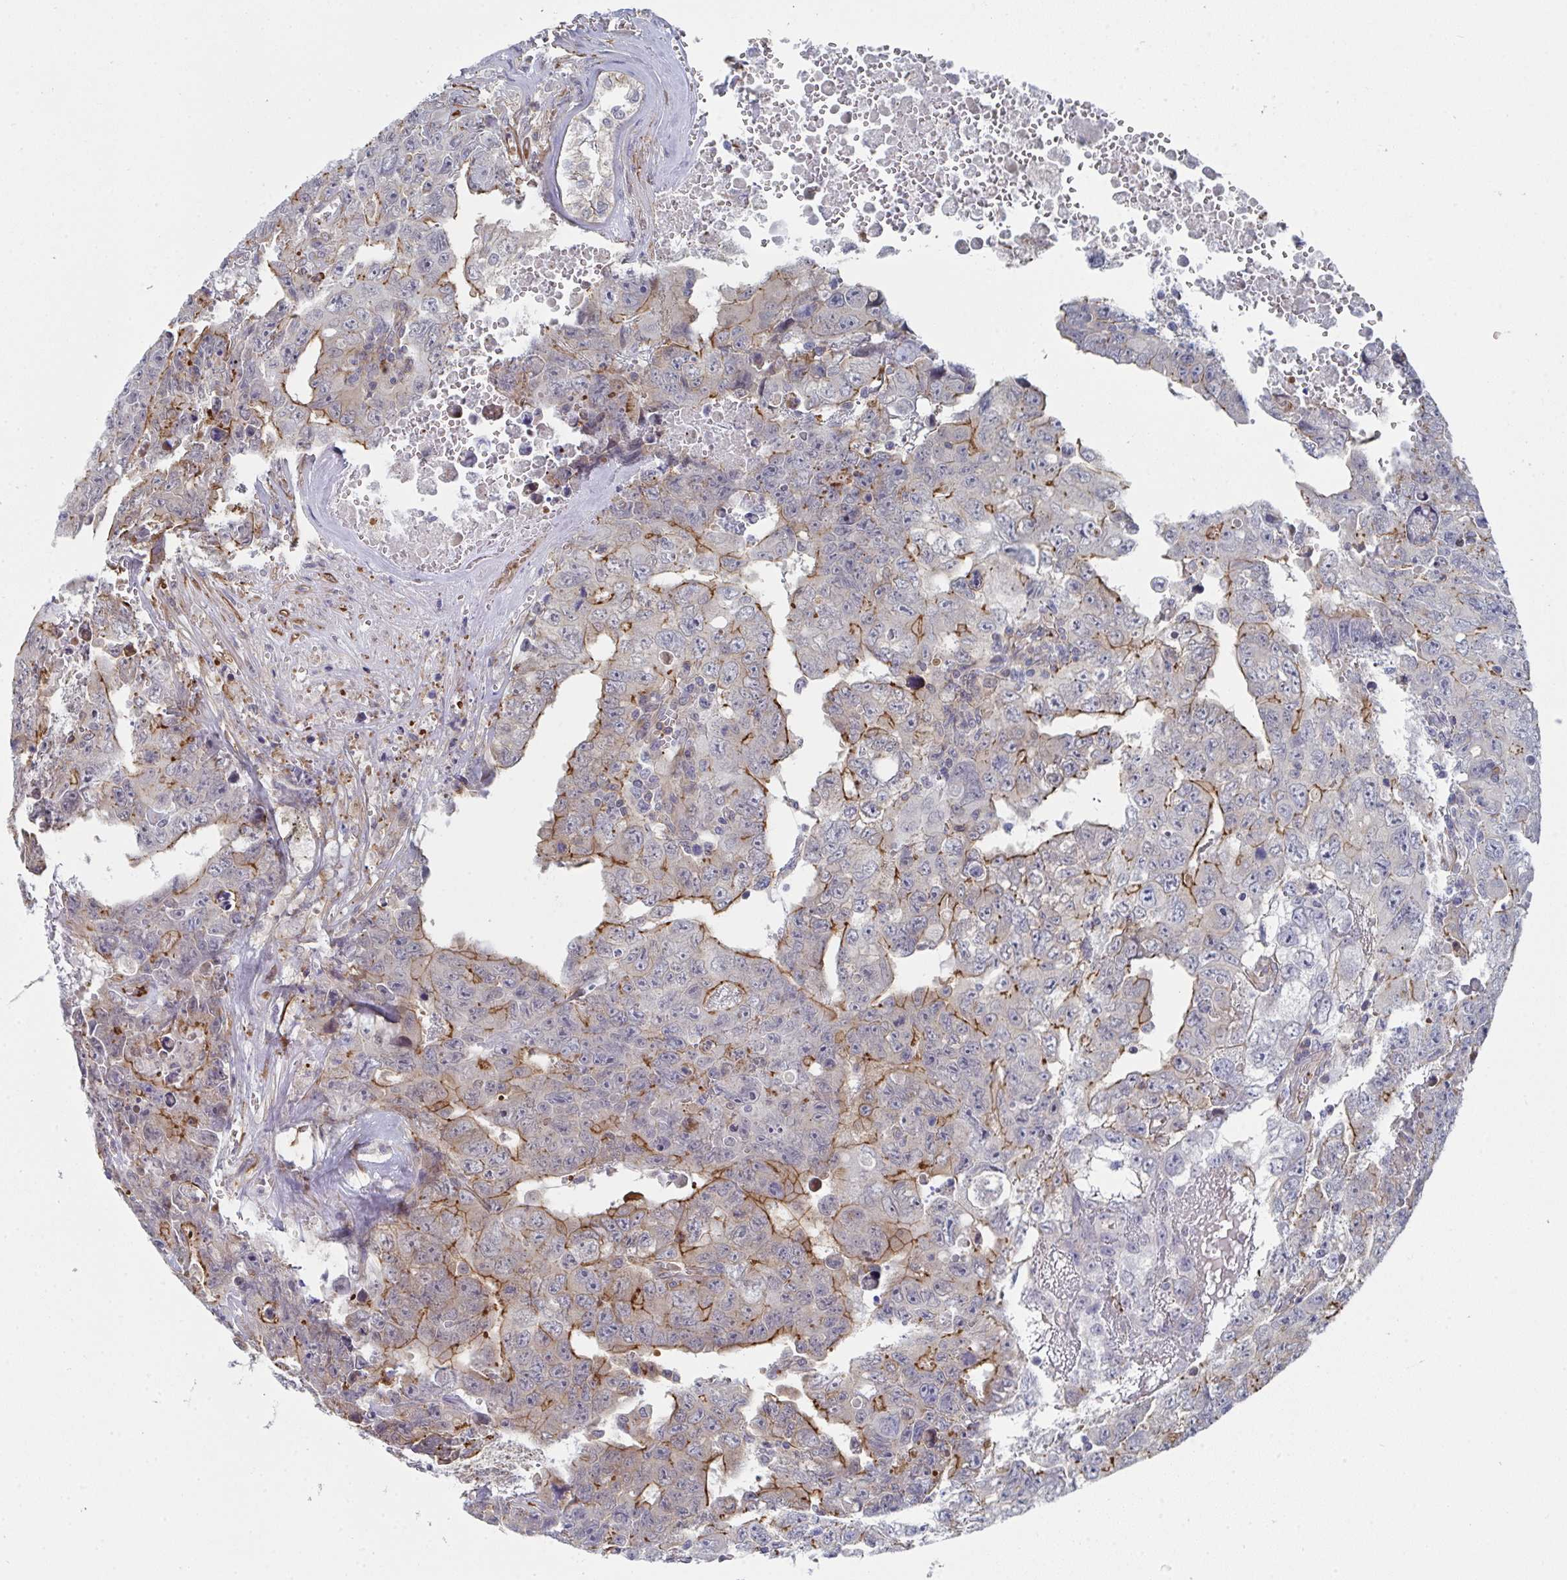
{"staining": {"intensity": "strong", "quantity": "<25%", "location": "cytoplasmic/membranous"}, "tissue": "testis cancer", "cell_type": "Tumor cells", "image_type": "cancer", "snomed": [{"axis": "morphology", "description": "Carcinoma, Embryonal, NOS"}, {"axis": "topography", "description": "Testis"}], "caption": "Human testis cancer stained with a protein marker reveals strong staining in tumor cells.", "gene": "NEURL4", "patient": {"sex": "male", "age": 24}}